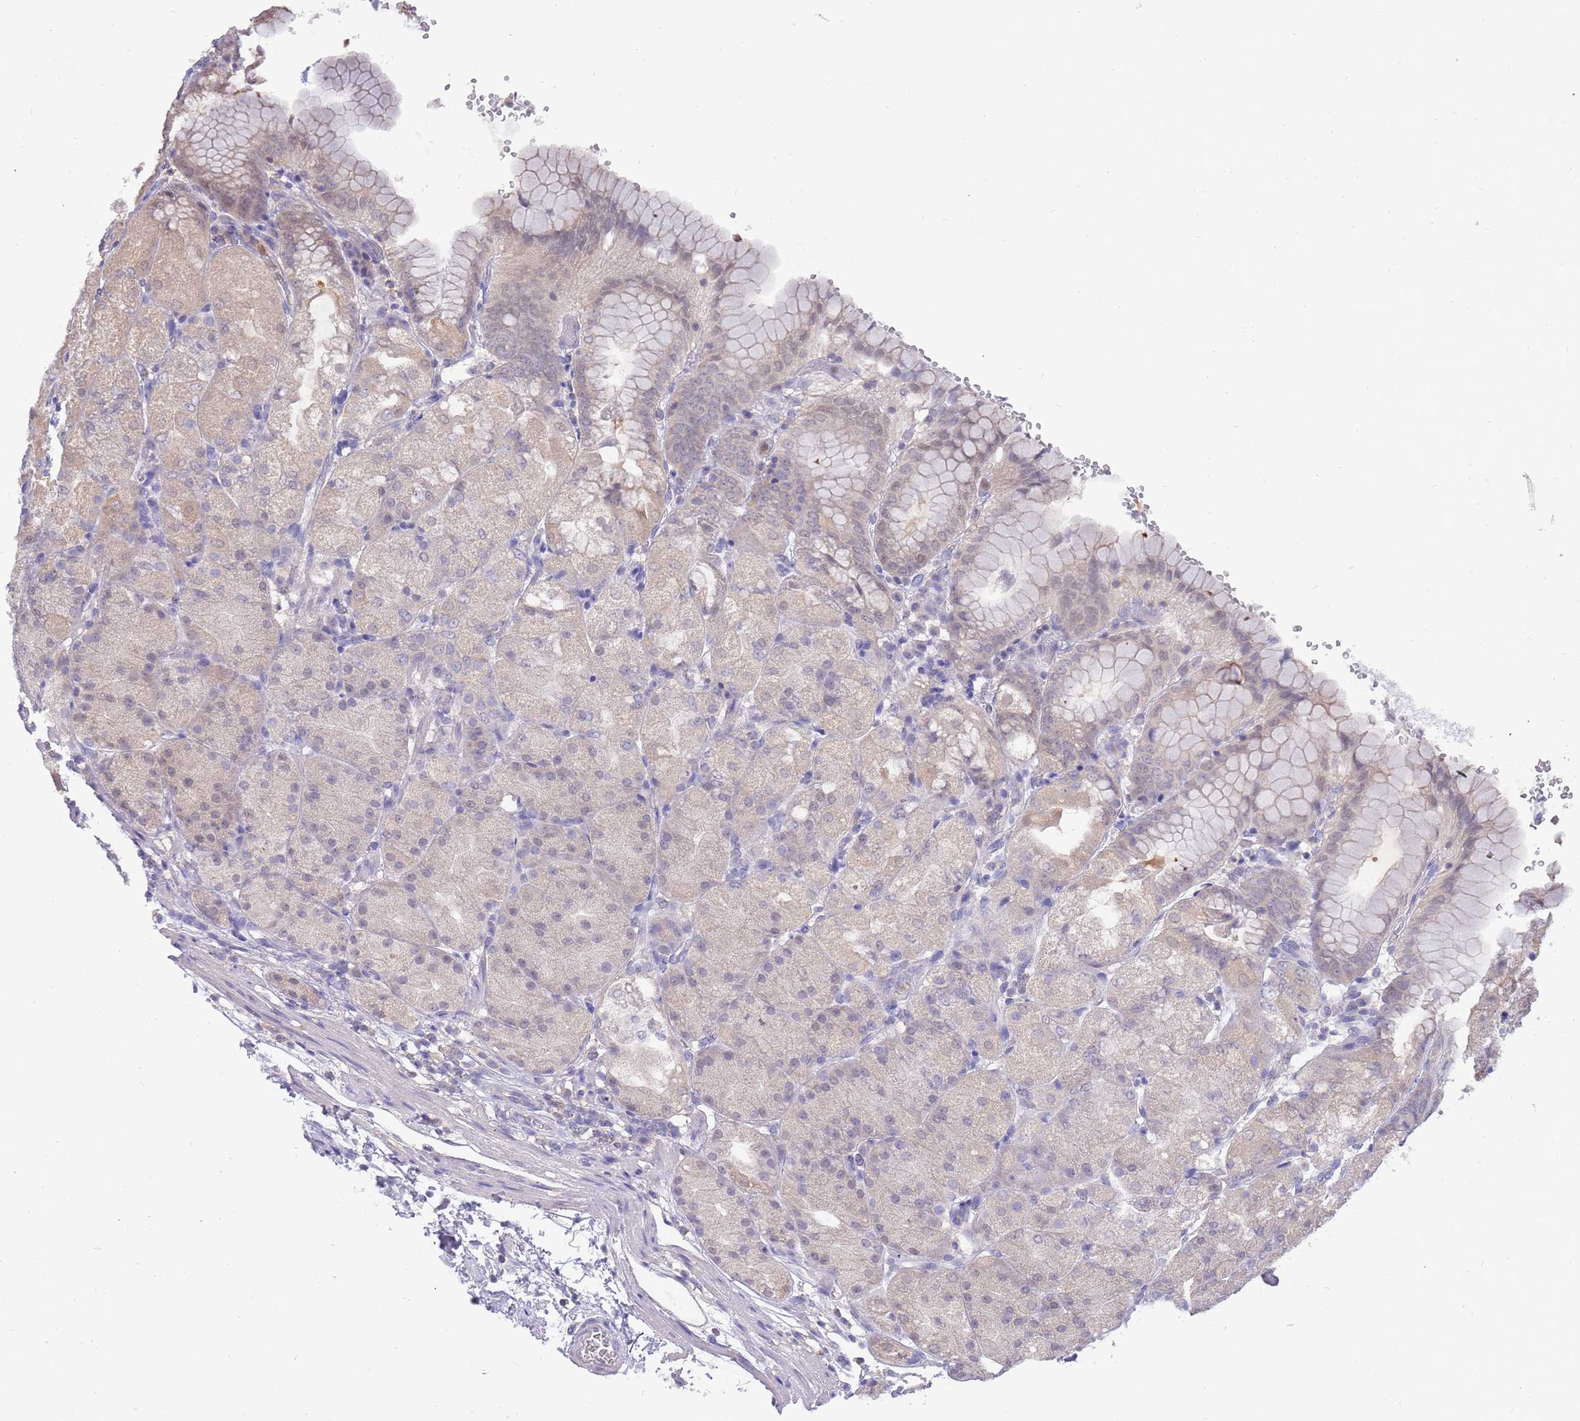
{"staining": {"intensity": "weak", "quantity": "<25%", "location": "cytoplasmic/membranous"}, "tissue": "stomach", "cell_type": "Glandular cells", "image_type": "normal", "snomed": [{"axis": "morphology", "description": "Normal tissue, NOS"}, {"axis": "topography", "description": "Stomach, upper"}, {"axis": "topography", "description": "Stomach, lower"}], "caption": "DAB (3,3'-diaminobenzidine) immunohistochemical staining of unremarkable stomach shows no significant positivity in glandular cells.", "gene": "AP5S1", "patient": {"sex": "male", "age": 62}}